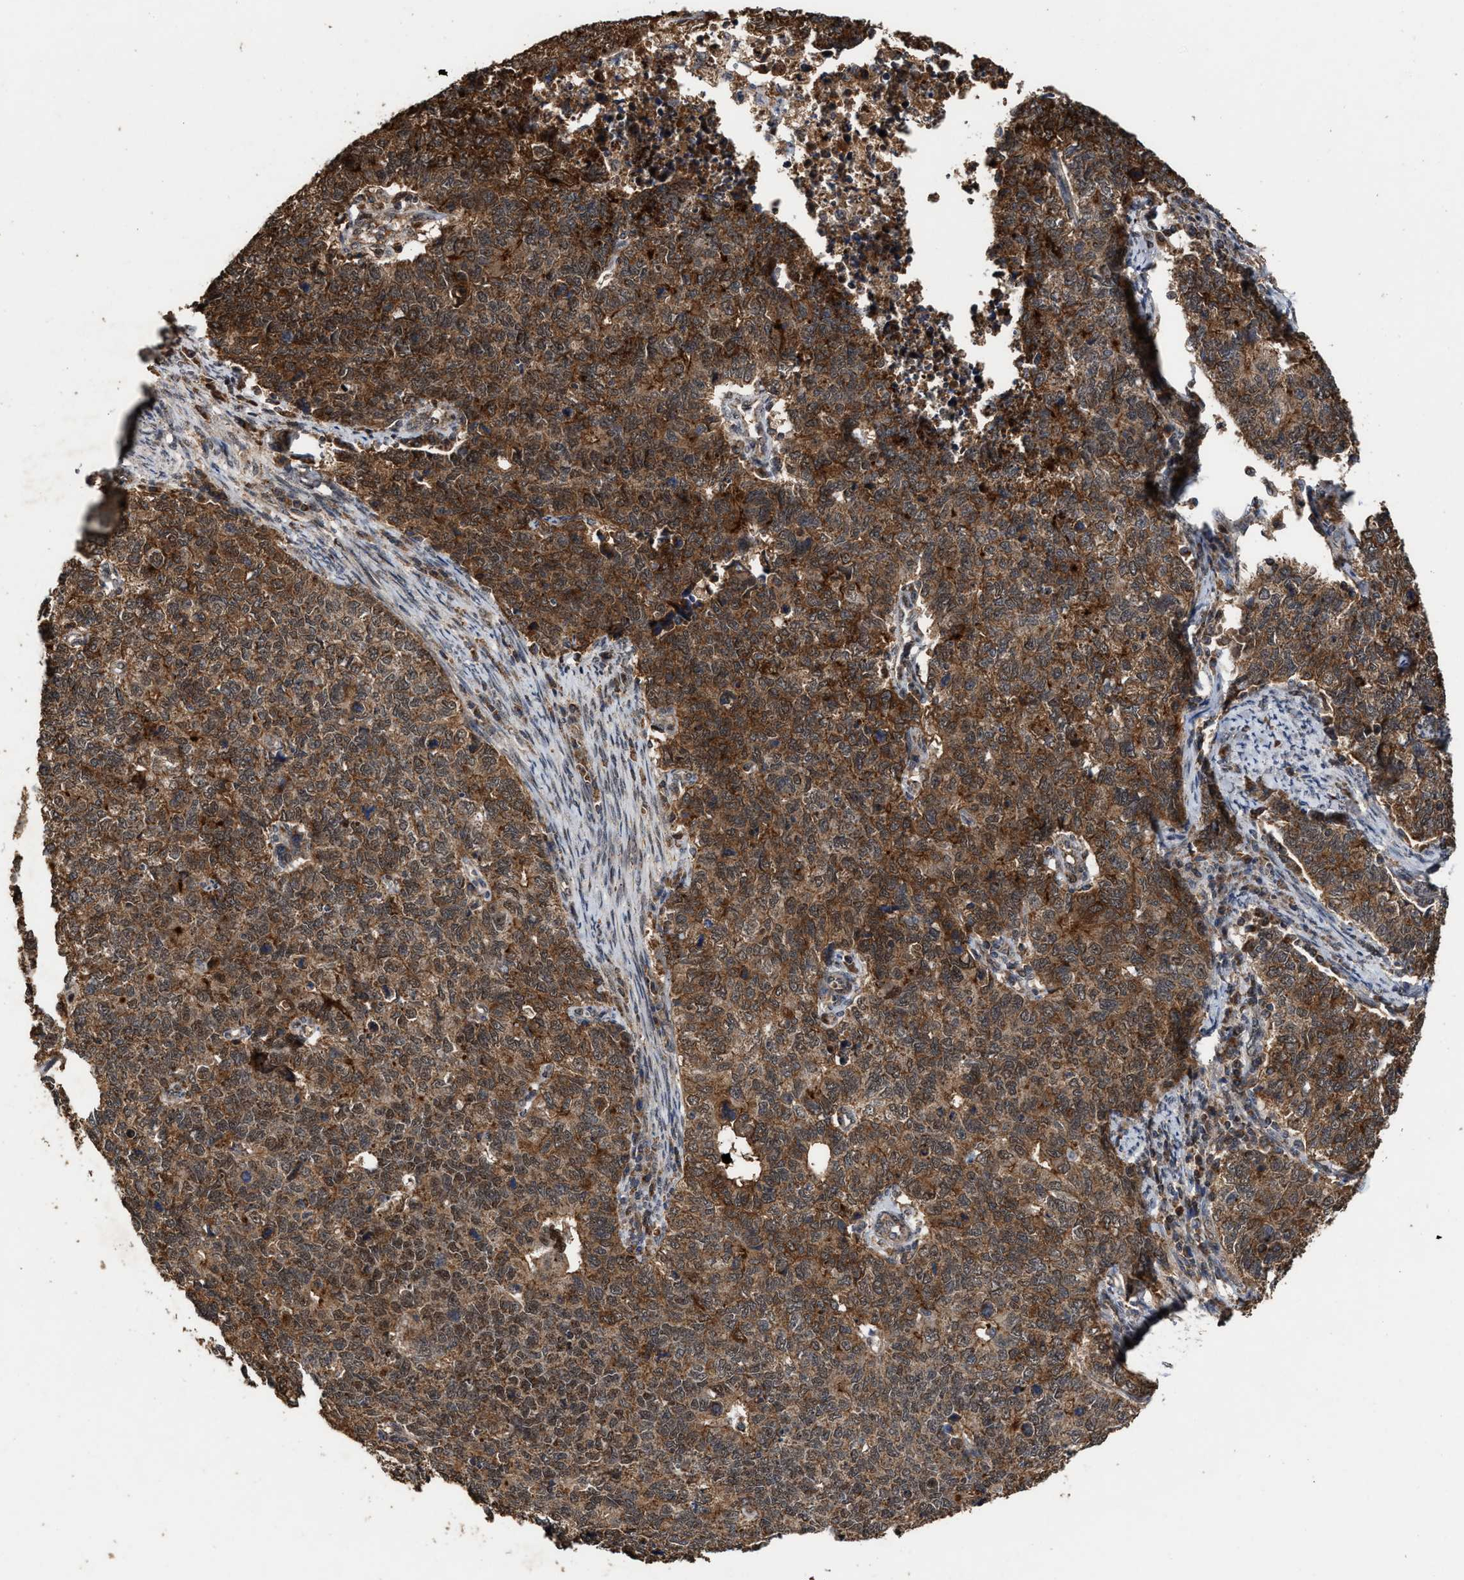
{"staining": {"intensity": "moderate", "quantity": ">75%", "location": "cytoplasmic/membranous"}, "tissue": "cervical cancer", "cell_type": "Tumor cells", "image_type": "cancer", "snomed": [{"axis": "morphology", "description": "Squamous cell carcinoma, NOS"}, {"axis": "topography", "description": "Cervix"}], "caption": "Cervical squamous cell carcinoma stained with DAB immunohistochemistry displays medium levels of moderate cytoplasmic/membranous expression in approximately >75% of tumor cells. The staining is performed using DAB (3,3'-diaminobenzidine) brown chromogen to label protein expression. The nuclei are counter-stained blue using hematoxylin.", "gene": "ZNHIT6", "patient": {"sex": "female", "age": 63}}